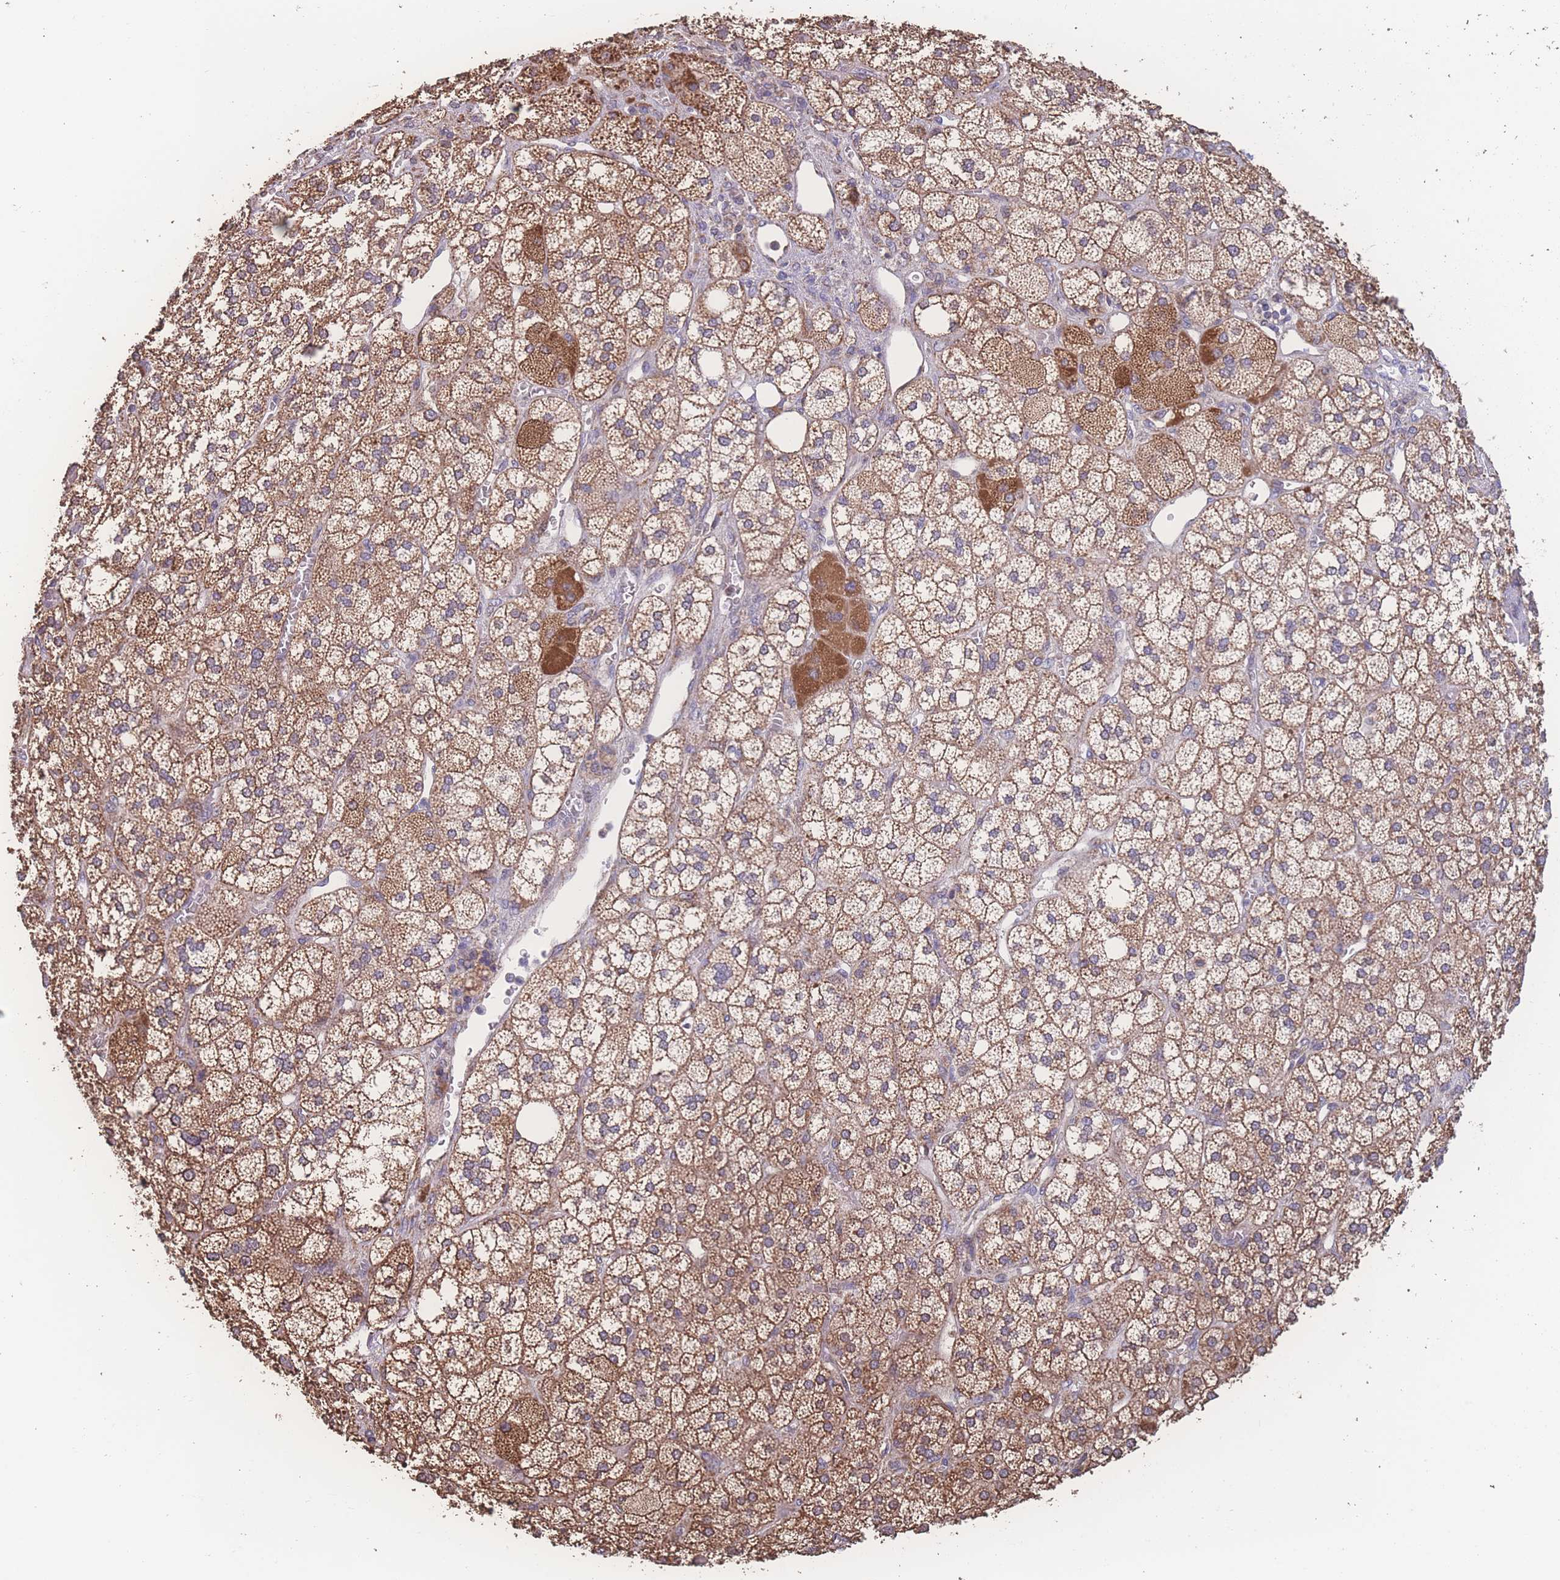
{"staining": {"intensity": "strong", "quantity": ">75%", "location": "cytoplasmic/membranous"}, "tissue": "adrenal gland", "cell_type": "Glandular cells", "image_type": "normal", "snomed": [{"axis": "morphology", "description": "Normal tissue, NOS"}, {"axis": "topography", "description": "Adrenal gland"}], "caption": "High-power microscopy captured an immunohistochemistry image of normal adrenal gland, revealing strong cytoplasmic/membranous positivity in about >75% of glandular cells. (DAB = brown stain, brightfield microscopy at high magnification).", "gene": "SGSM3", "patient": {"sex": "male", "age": 61}}